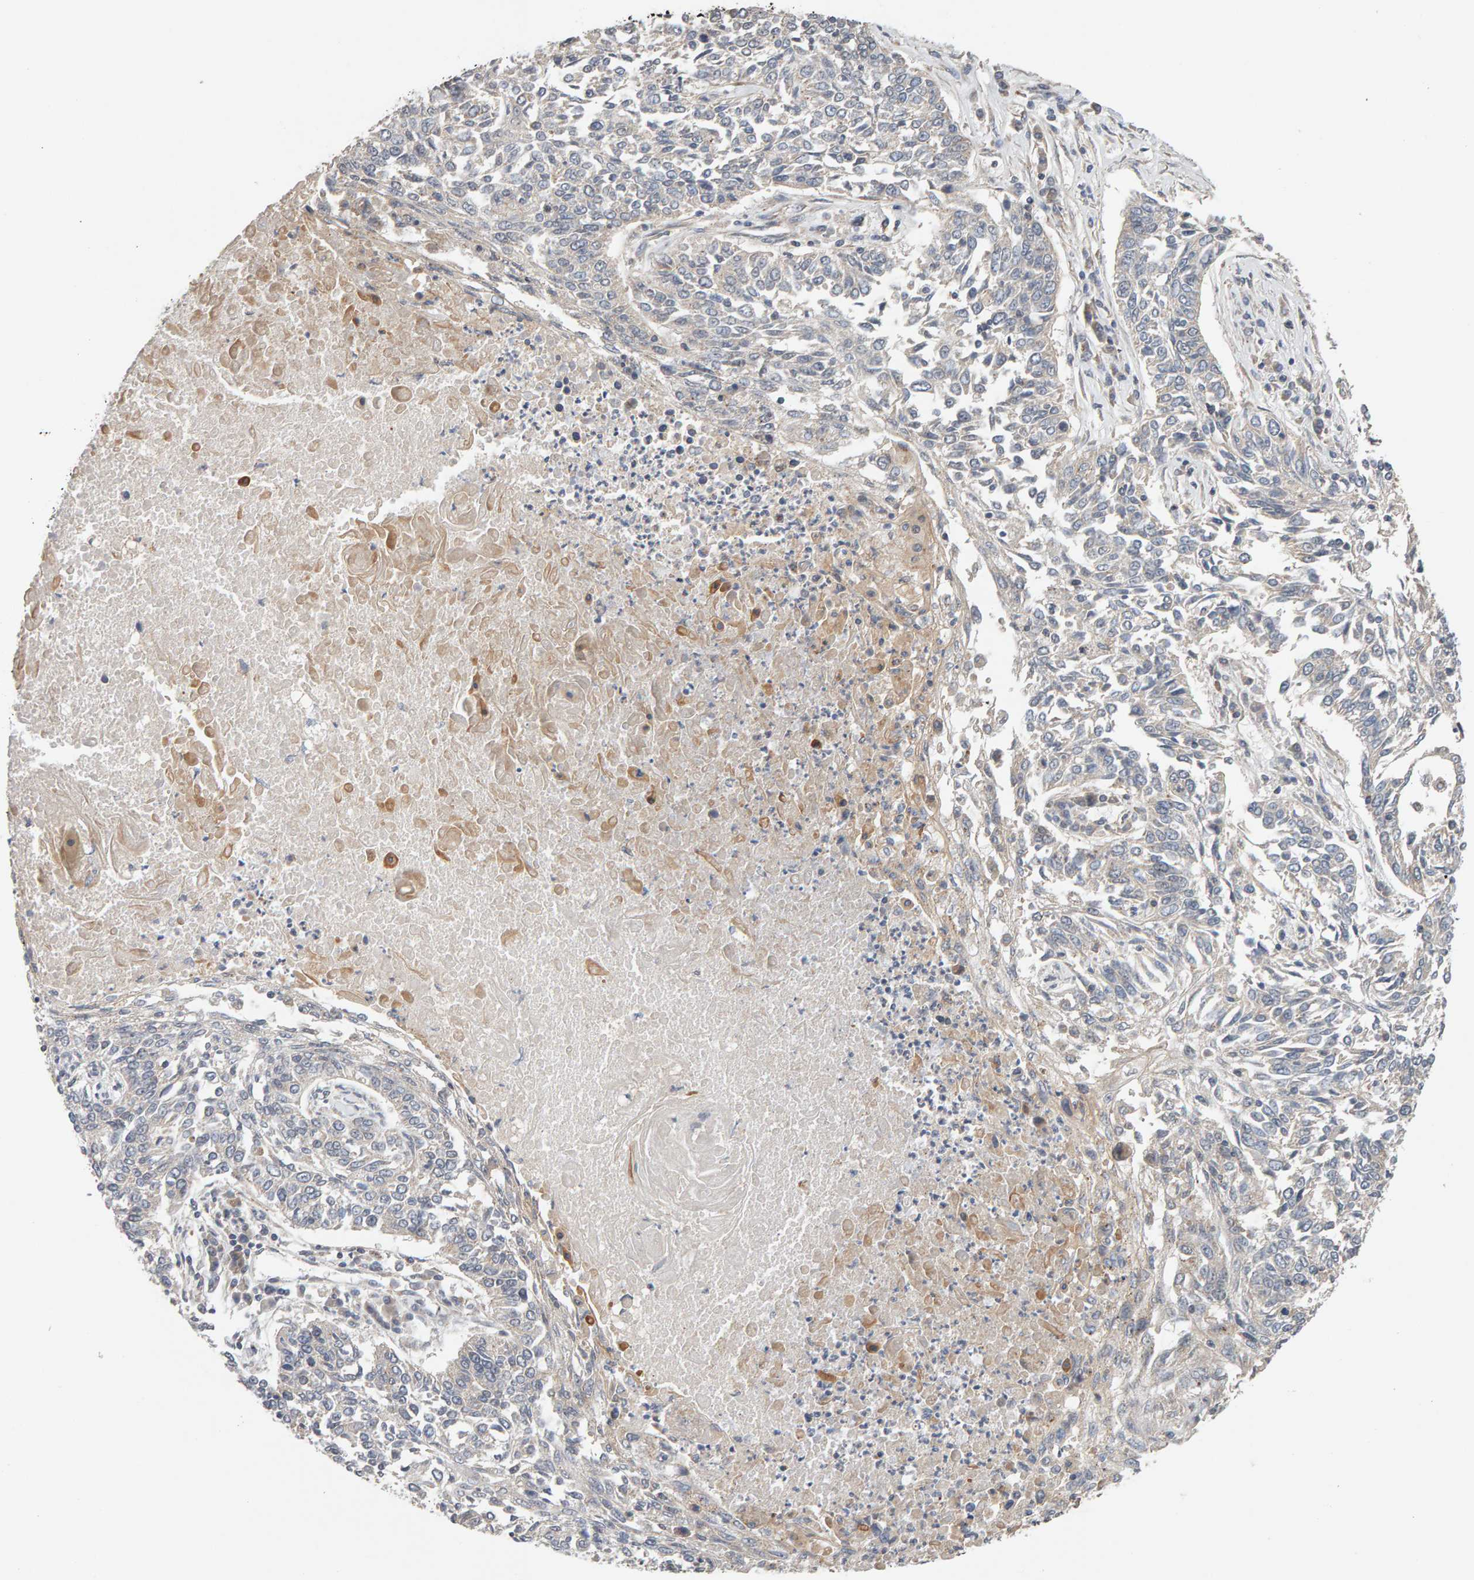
{"staining": {"intensity": "negative", "quantity": "none", "location": "none"}, "tissue": "lung cancer", "cell_type": "Tumor cells", "image_type": "cancer", "snomed": [{"axis": "morphology", "description": "Normal tissue, NOS"}, {"axis": "morphology", "description": "Squamous cell carcinoma, NOS"}, {"axis": "topography", "description": "Cartilage tissue"}, {"axis": "topography", "description": "Bronchus"}, {"axis": "topography", "description": "Lung"}], "caption": "IHC photomicrograph of human squamous cell carcinoma (lung) stained for a protein (brown), which exhibits no staining in tumor cells. (DAB (3,3'-diaminobenzidine) IHC visualized using brightfield microscopy, high magnification).", "gene": "DNAJC7", "patient": {"sex": "female", "age": 49}}